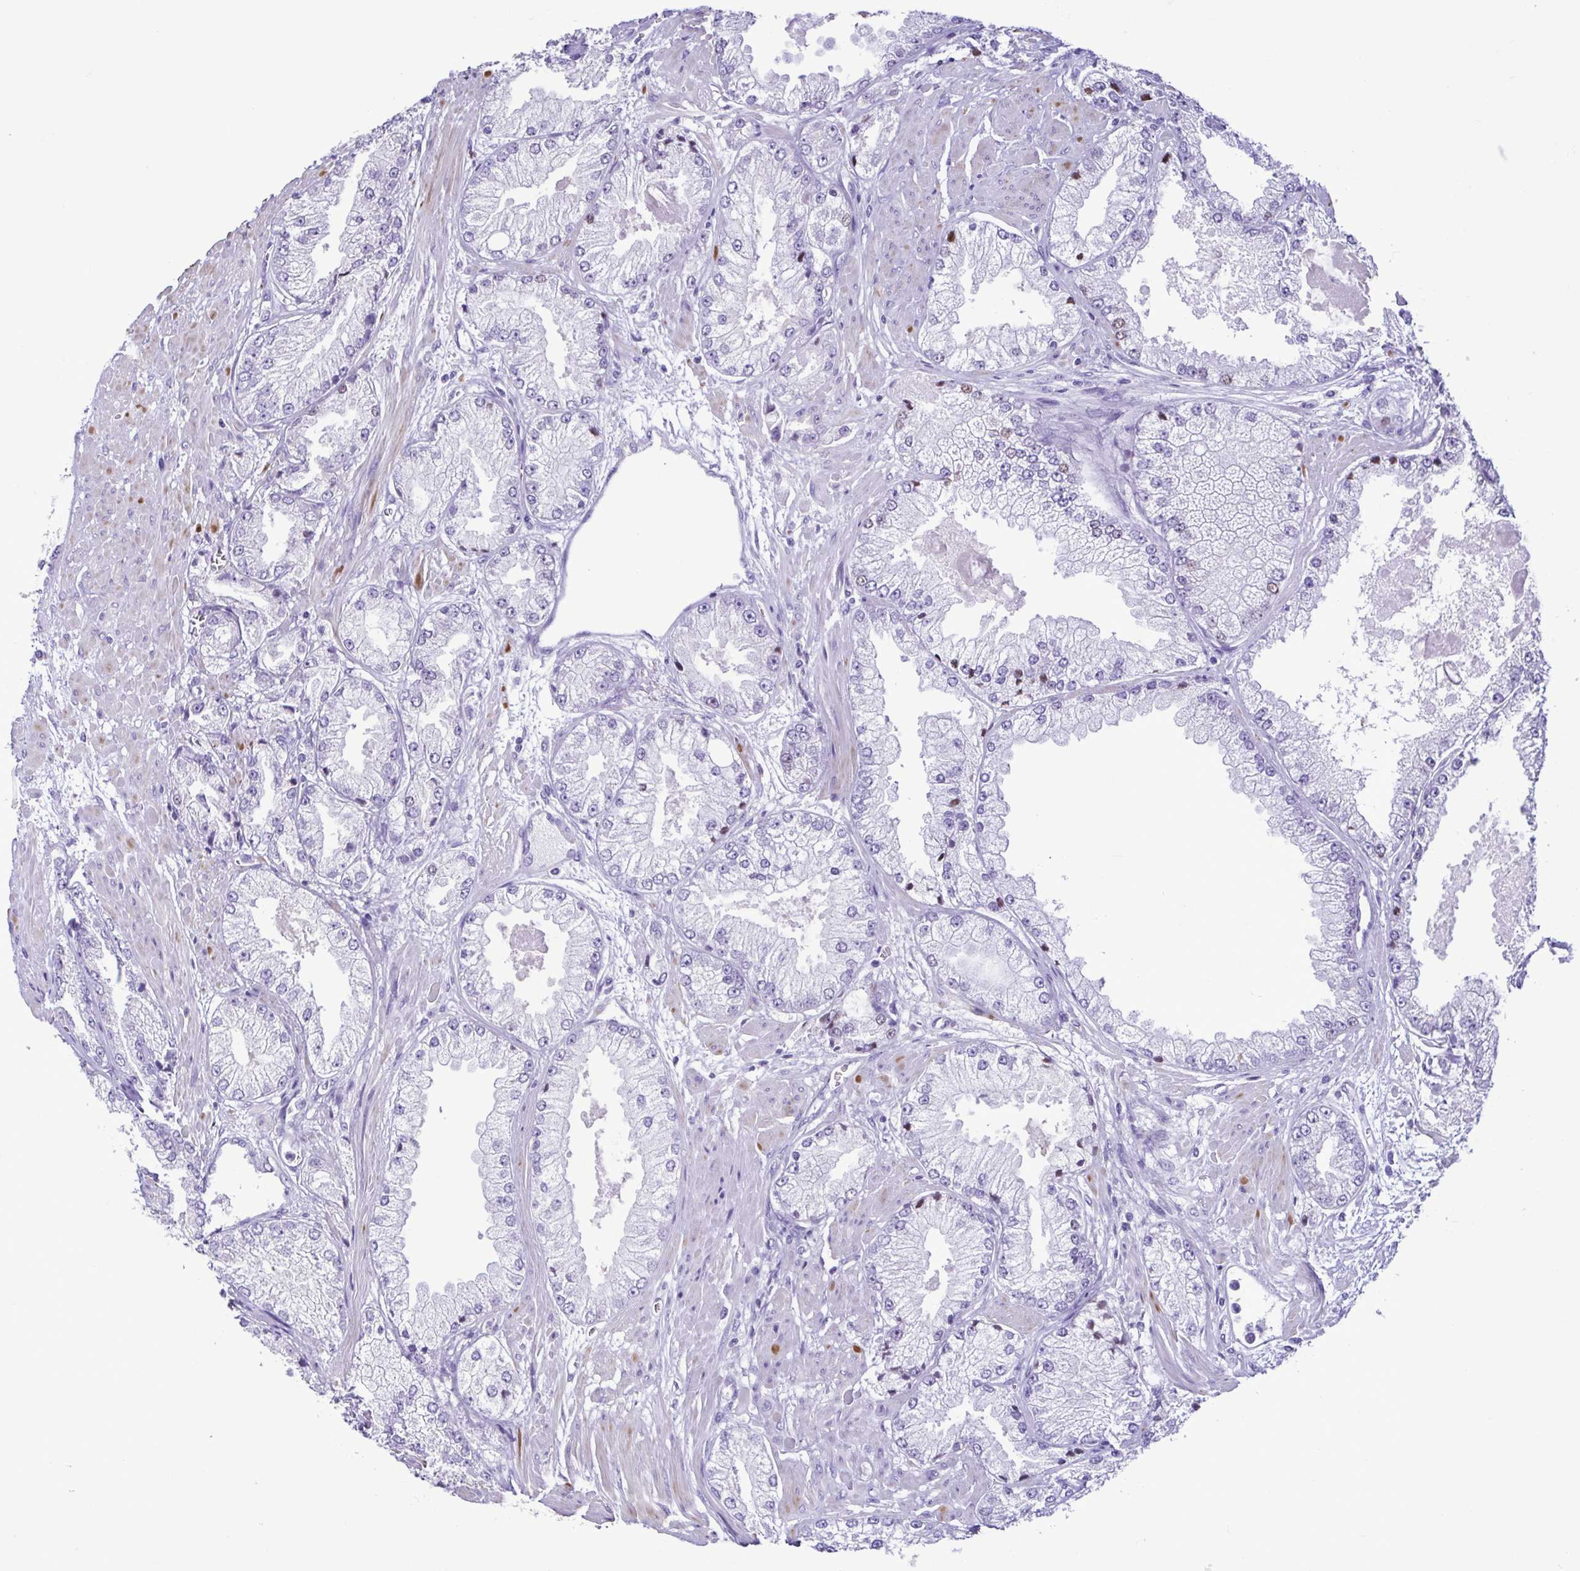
{"staining": {"intensity": "negative", "quantity": "none", "location": "none"}, "tissue": "prostate cancer", "cell_type": "Tumor cells", "image_type": "cancer", "snomed": [{"axis": "morphology", "description": "Adenocarcinoma, High grade"}, {"axis": "topography", "description": "Prostate"}], "caption": "This is an immunohistochemistry (IHC) histopathology image of human adenocarcinoma (high-grade) (prostate). There is no staining in tumor cells.", "gene": "CBY2", "patient": {"sex": "male", "age": 68}}